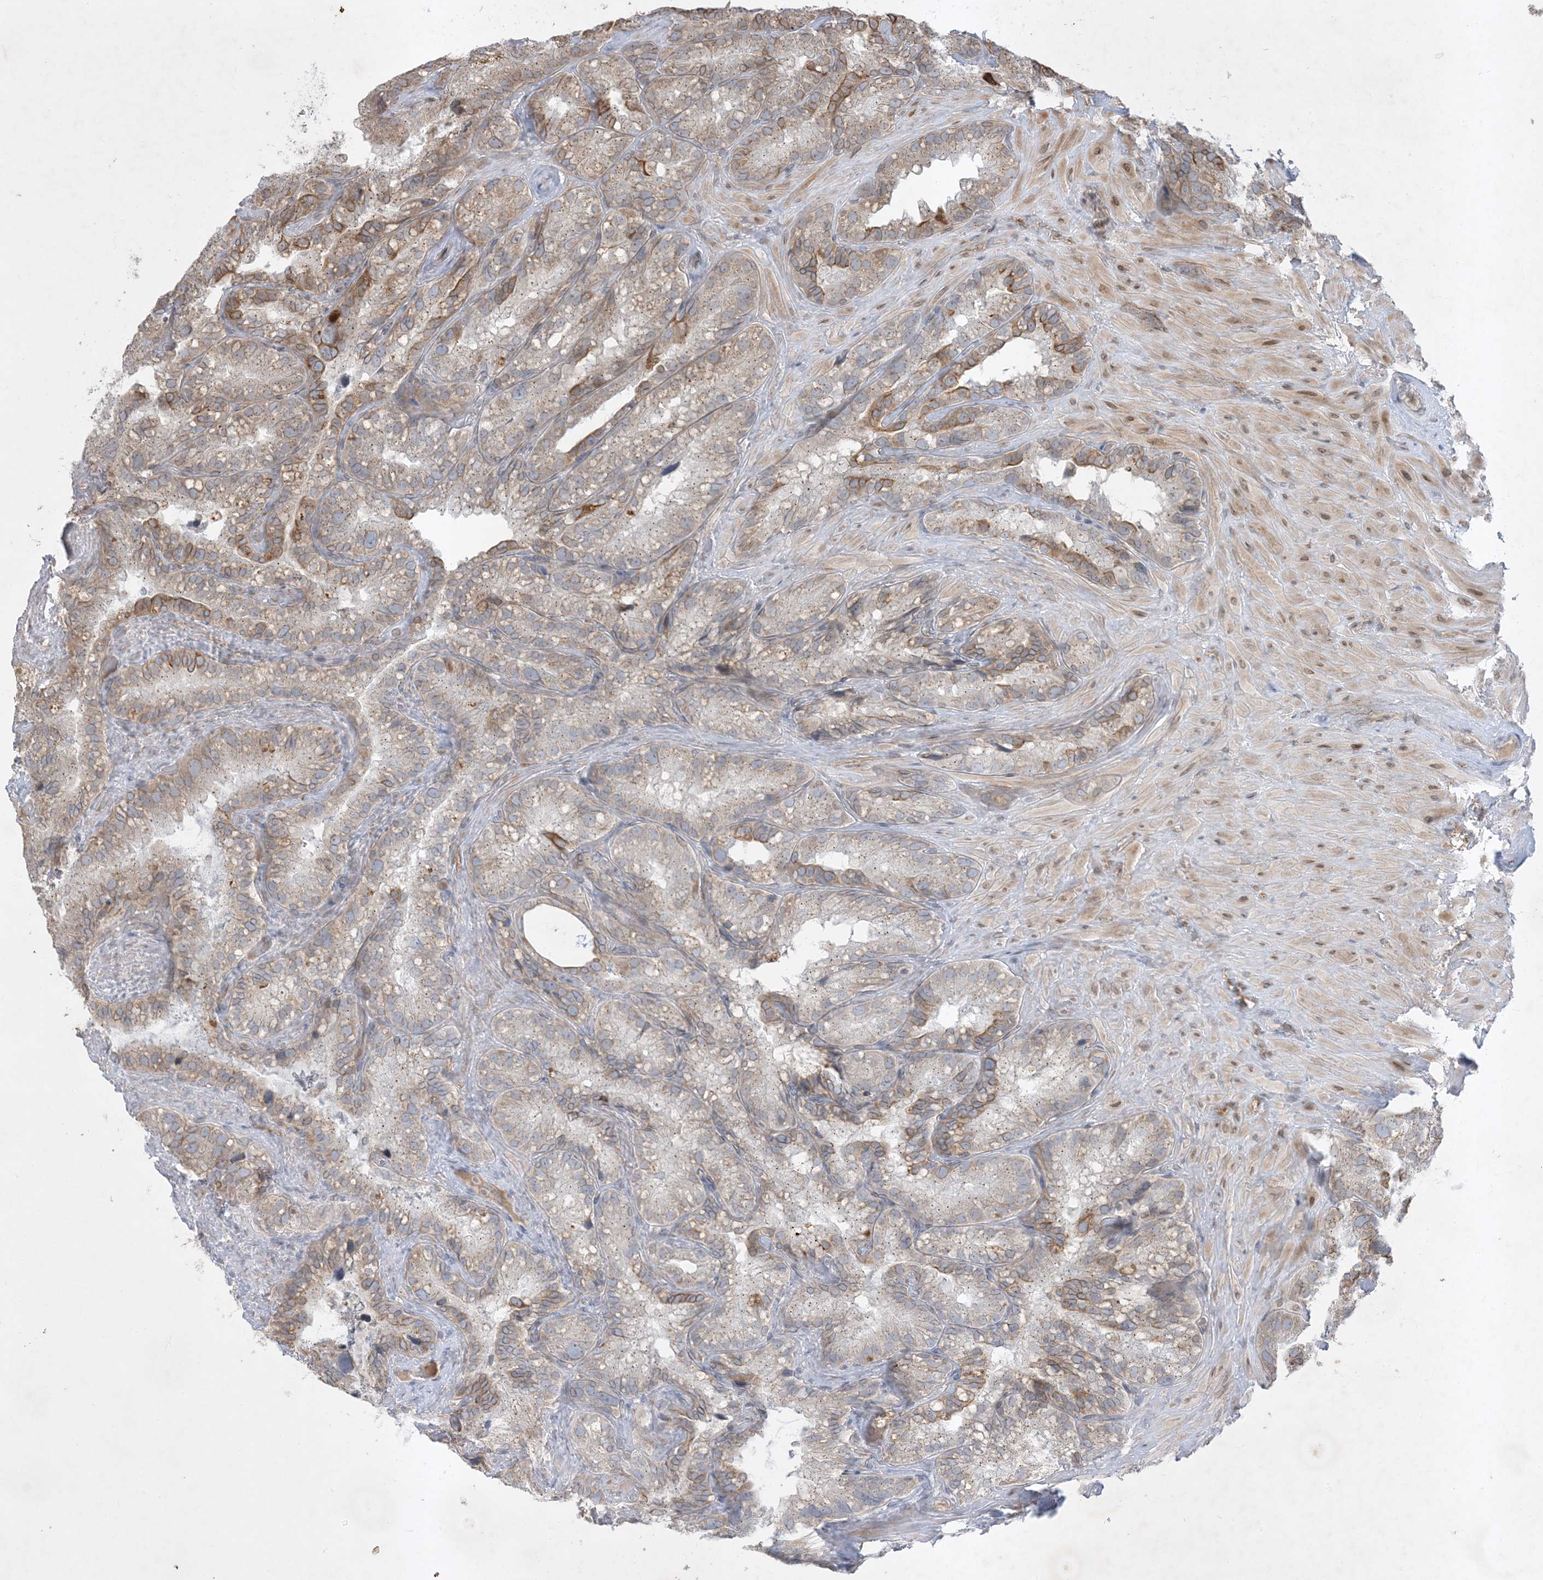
{"staining": {"intensity": "moderate", "quantity": "<25%", "location": "cytoplasmic/membranous"}, "tissue": "seminal vesicle", "cell_type": "Glandular cells", "image_type": "normal", "snomed": [{"axis": "morphology", "description": "Normal tissue, NOS"}, {"axis": "topography", "description": "Prostate"}, {"axis": "topography", "description": "Seminal veicle"}], "caption": "A brown stain labels moderate cytoplasmic/membranous staining of a protein in glandular cells of normal human seminal vesicle.", "gene": "FNDC1", "patient": {"sex": "male", "age": 68}}